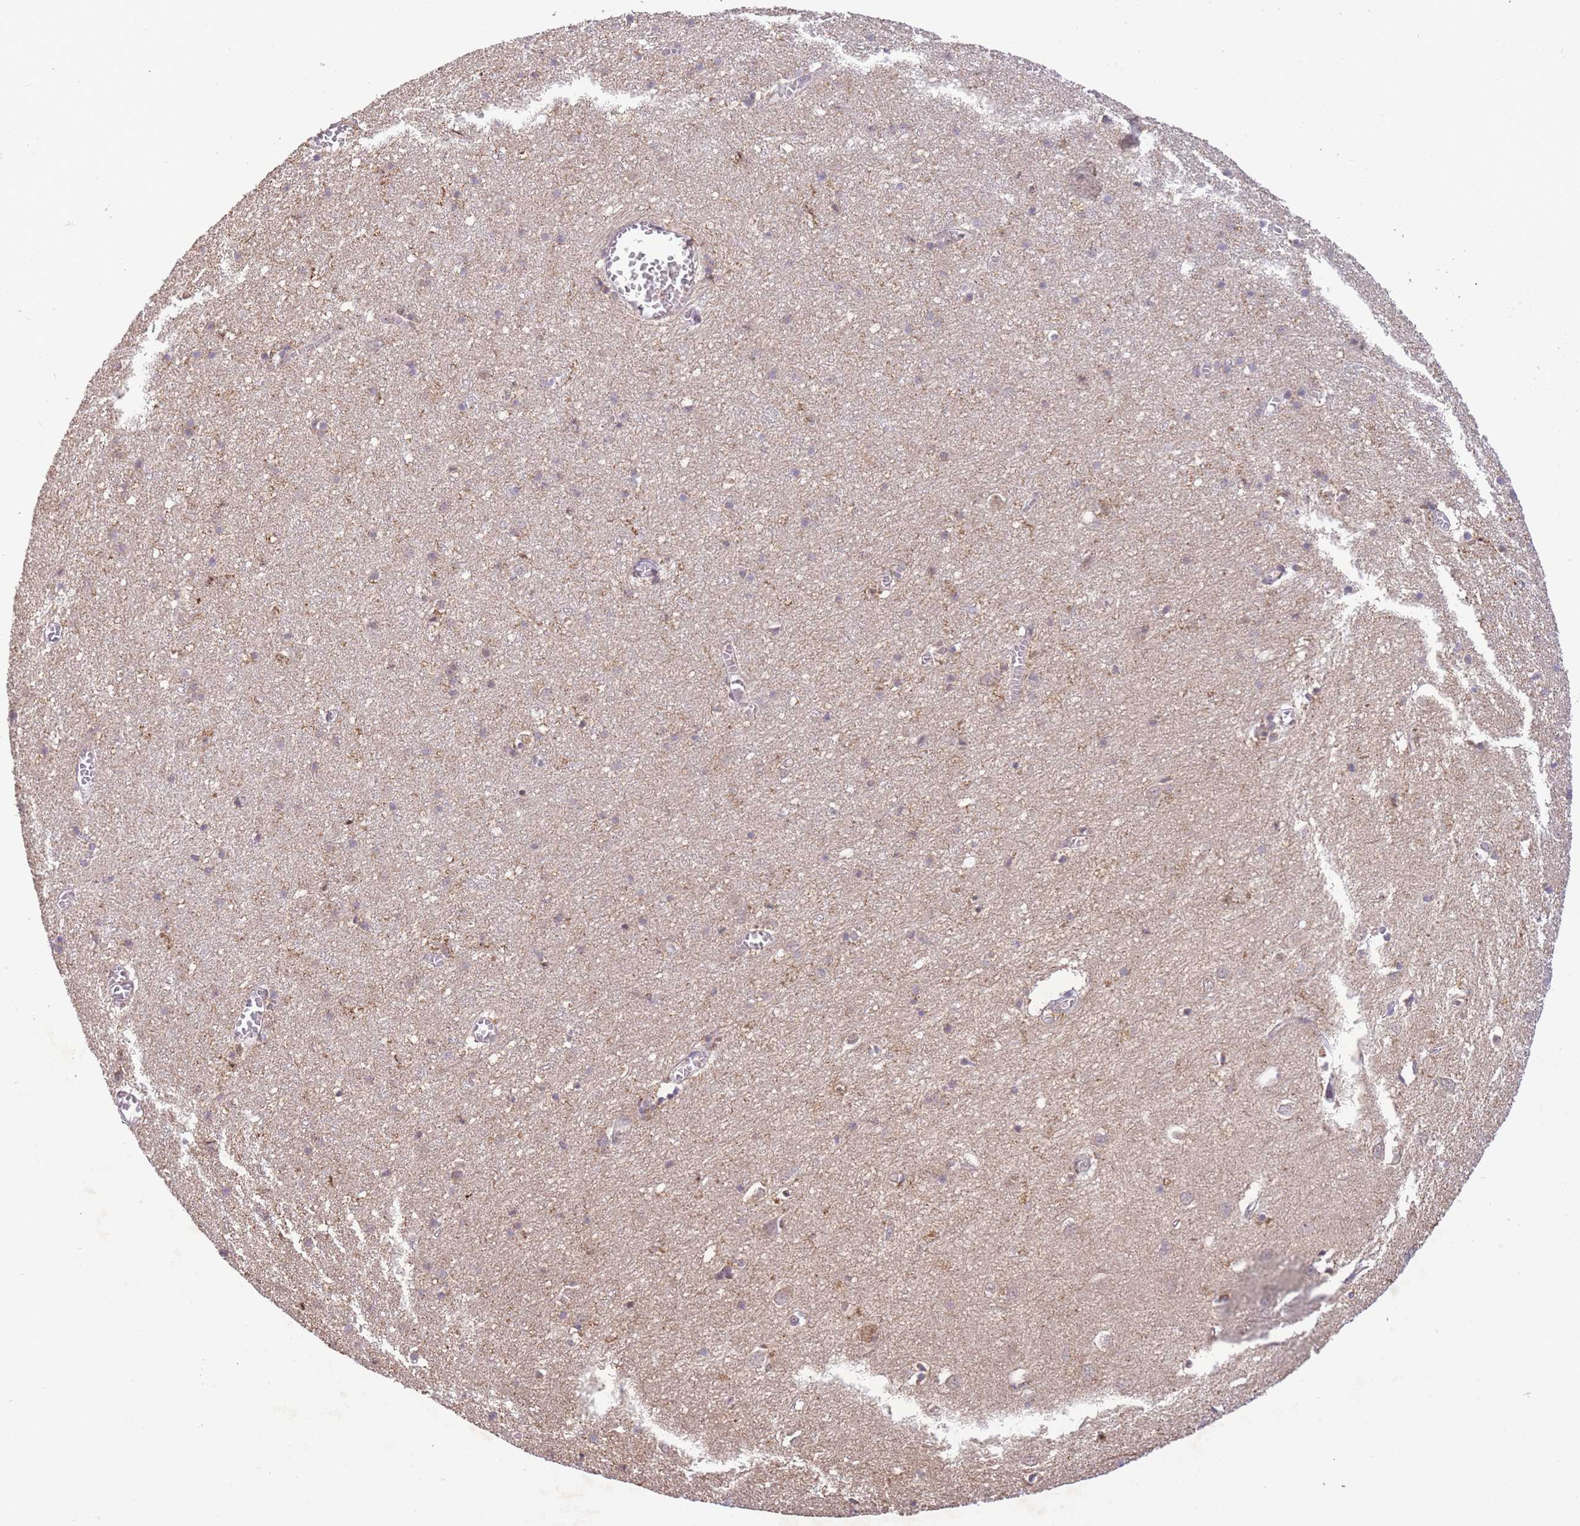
{"staining": {"intensity": "negative", "quantity": "none", "location": "none"}, "tissue": "cerebral cortex", "cell_type": "Endothelial cells", "image_type": "normal", "snomed": [{"axis": "morphology", "description": "Normal tissue, NOS"}, {"axis": "topography", "description": "Cerebral cortex"}], "caption": "Immunohistochemistry (IHC) image of unremarkable human cerebral cortex stained for a protein (brown), which shows no staining in endothelial cells. (Stains: DAB (3,3'-diaminobenzidine) IHC with hematoxylin counter stain, Microscopy: brightfield microscopy at high magnification).", "gene": "RNF144B", "patient": {"sex": "female", "age": 64}}